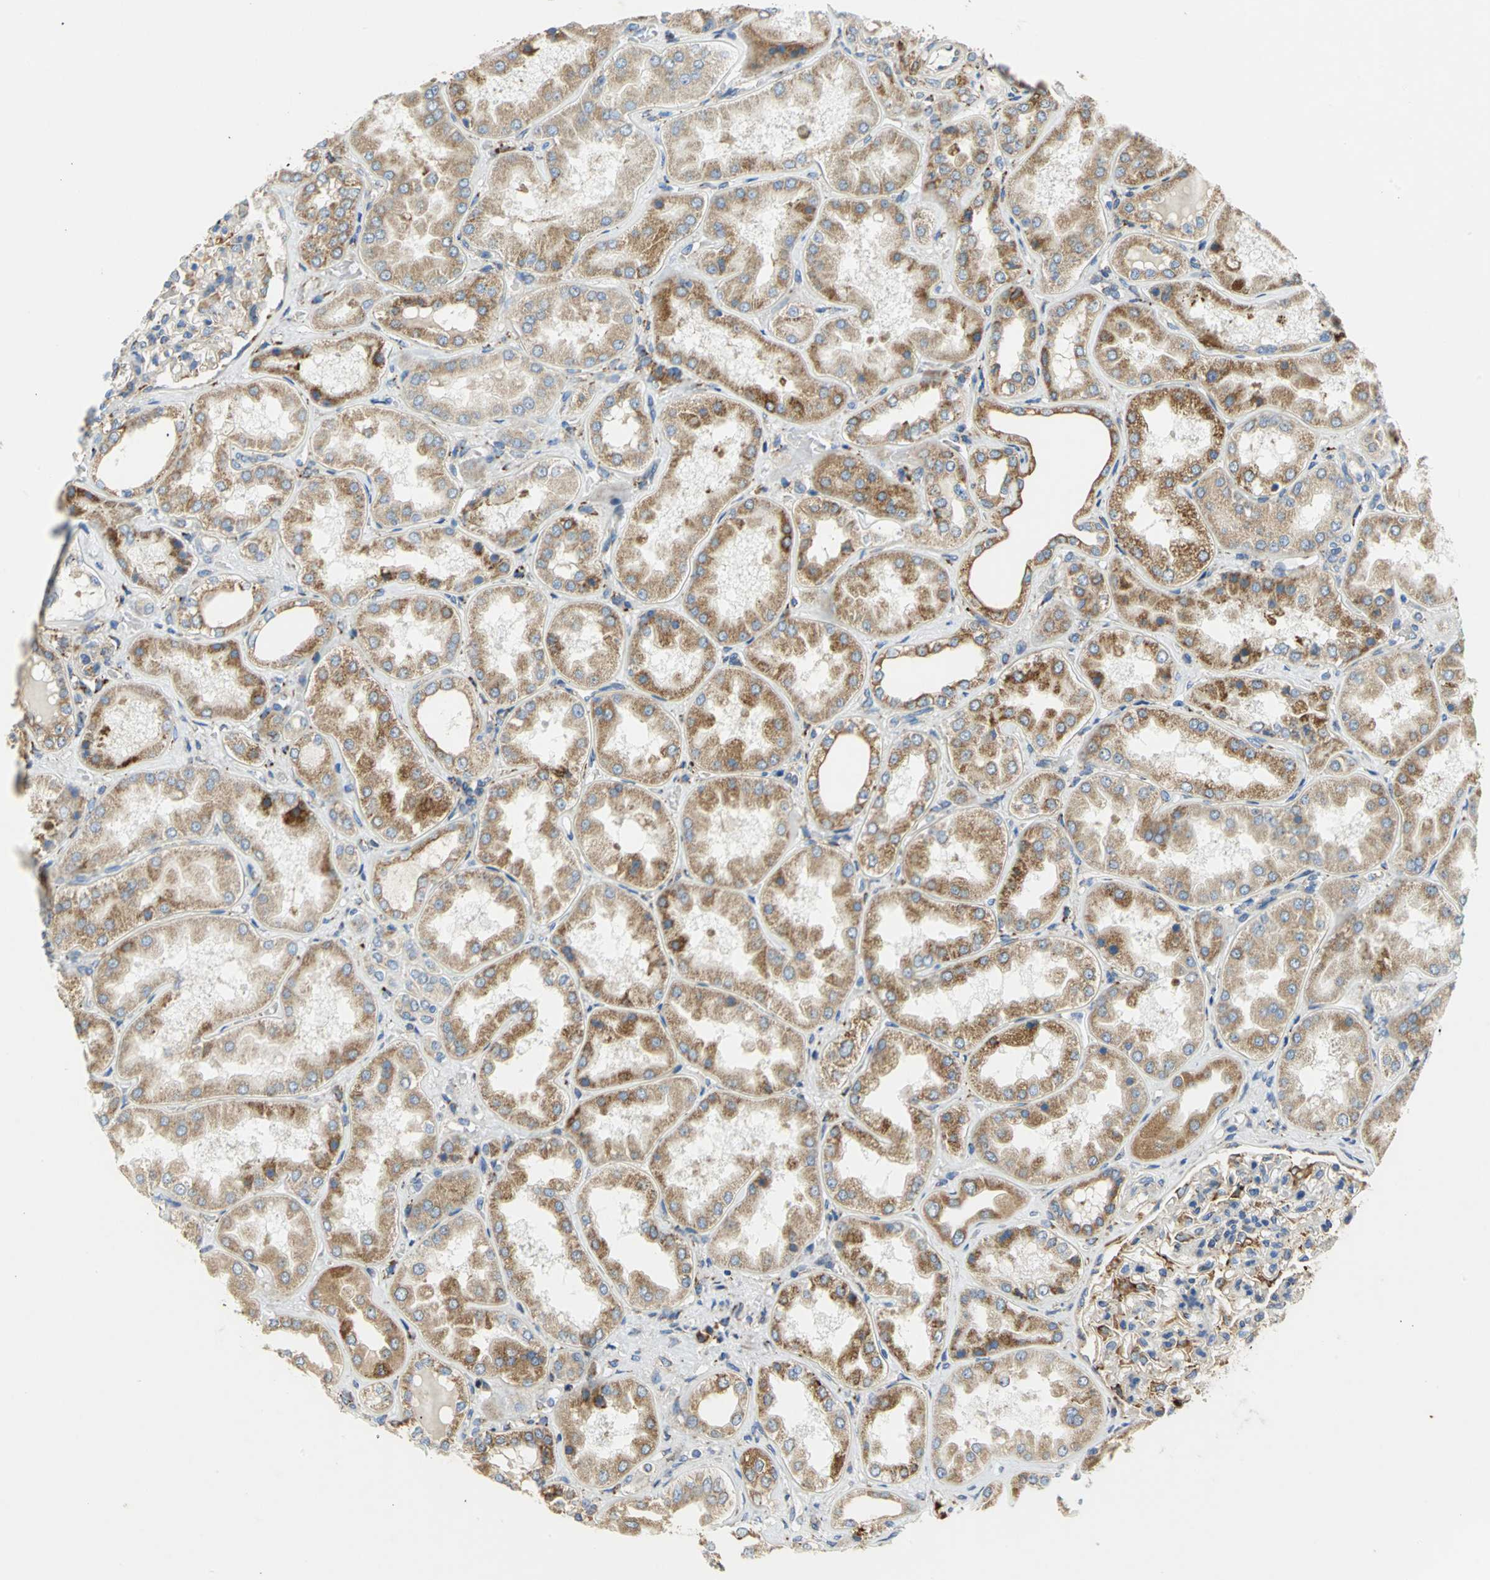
{"staining": {"intensity": "moderate", "quantity": "<25%", "location": "cytoplasmic/membranous"}, "tissue": "kidney", "cell_type": "Cells in glomeruli", "image_type": "normal", "snomed": [{"axis": "morphology", "description": "Normal tissue, NOS"}, {"axis": "topography", "description": "Kidney"}], "caption": "Cells in glomeruli reveal low levels of moderate cytoplasmic/membranous staining in approximately <25% of cells in normal human kidney.", "gene": "TULP4", "patient": {"sex": "female", "age": 56}}